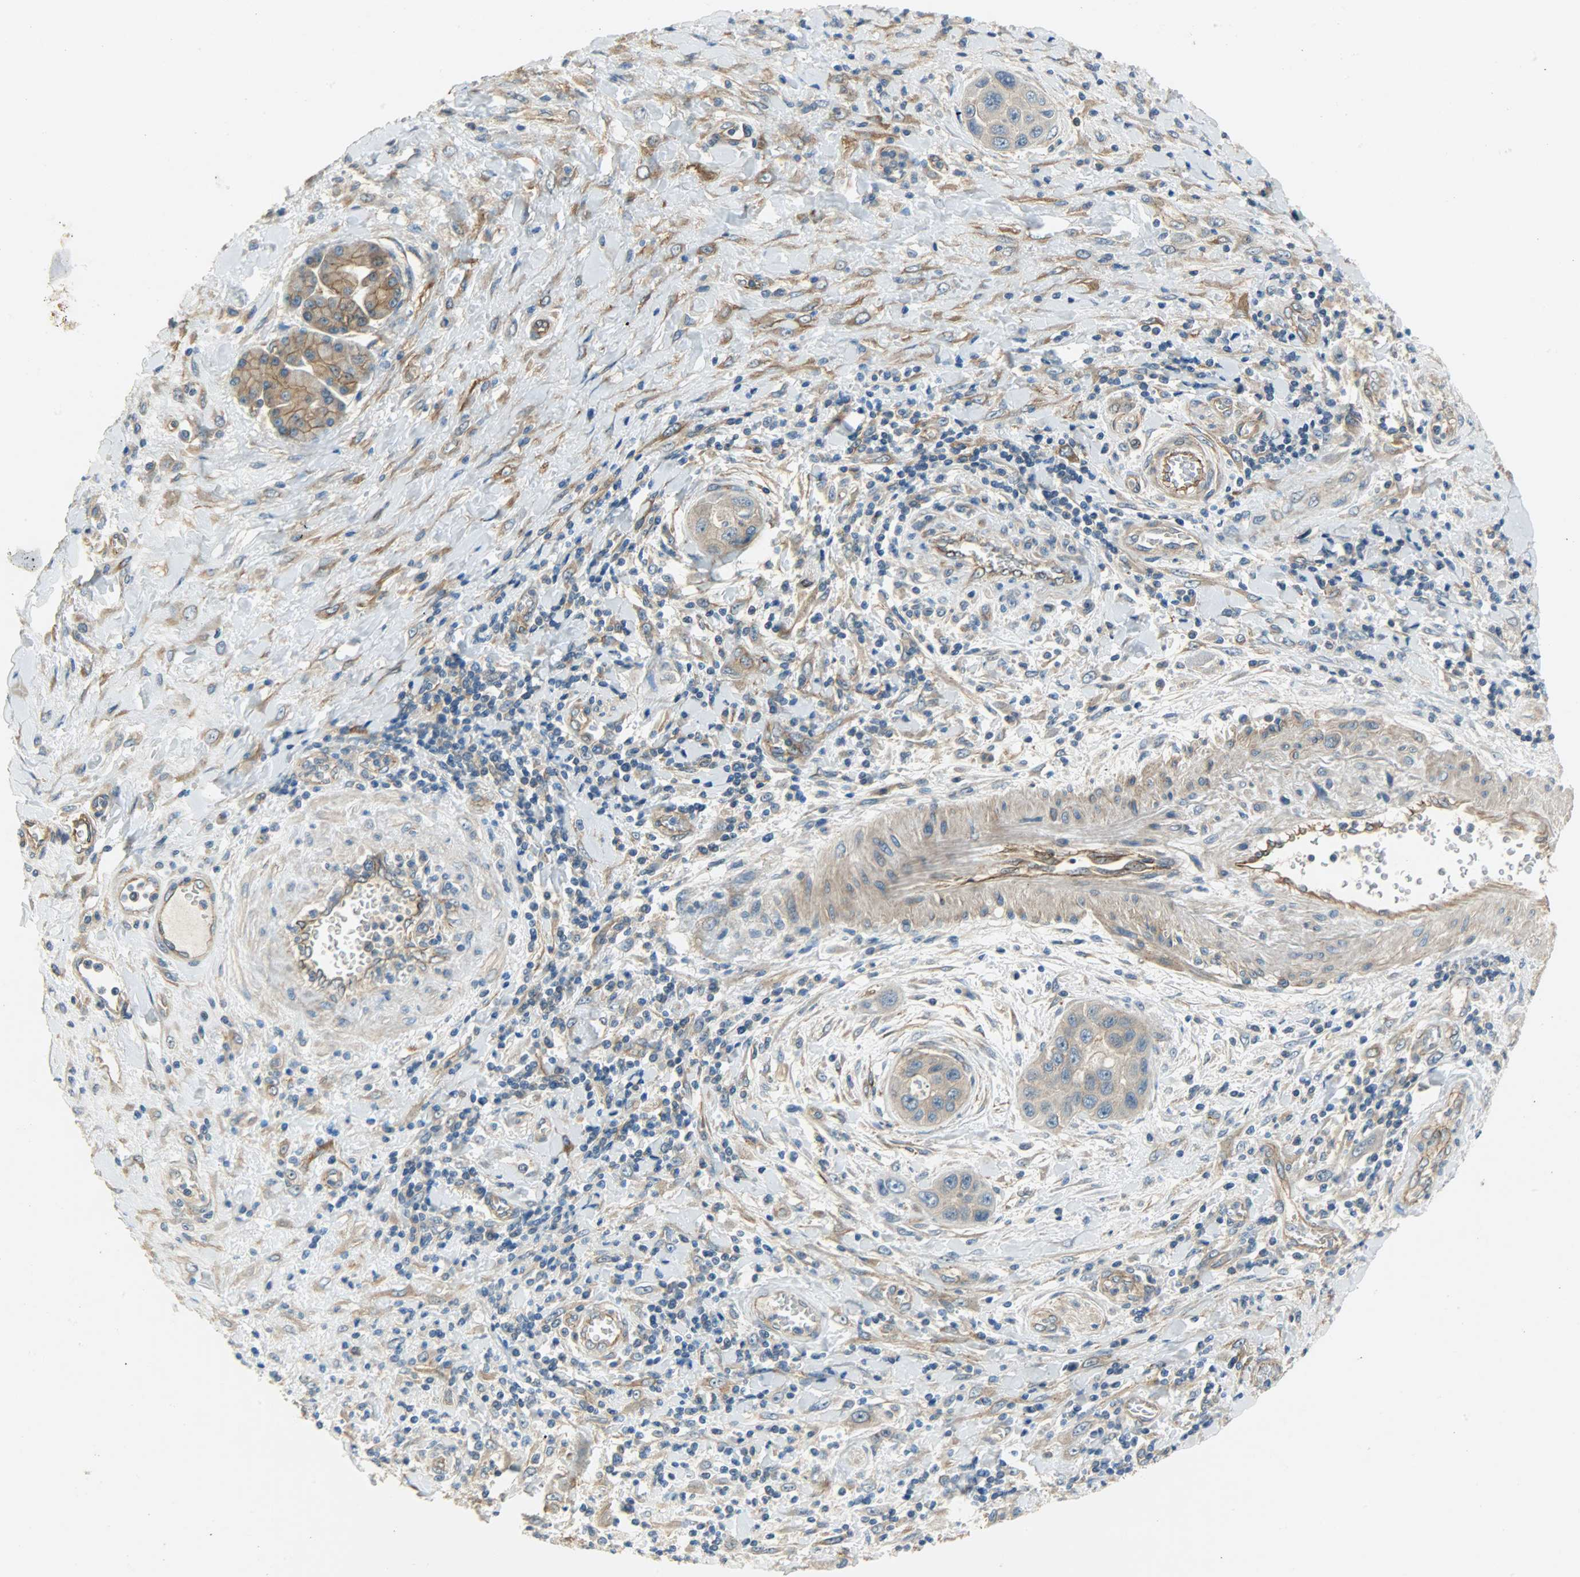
{"staining": {"intensity": "weak", "quantity": ">75%", "location": "cytoplasmic/membranous"}, "tissue": "pancreatic cancer", "cell_type": "Tumor cells", "image_type": "cancer", "snomed": [{"axis": "morphology", "description": "Adenocarcinoma, NOS"}, {"axis": "topography", "description": "Pancreas"}], "caption": "Immunohistochemistry histopathology image of pancreatic cancer stained for a protein (brown), which reveals low levels of weak cytoplasmic/membranous expression in about >75% of tumor cells.", "gene": "KIAA1217", "patient": {"sex": "female", "age": 70}}